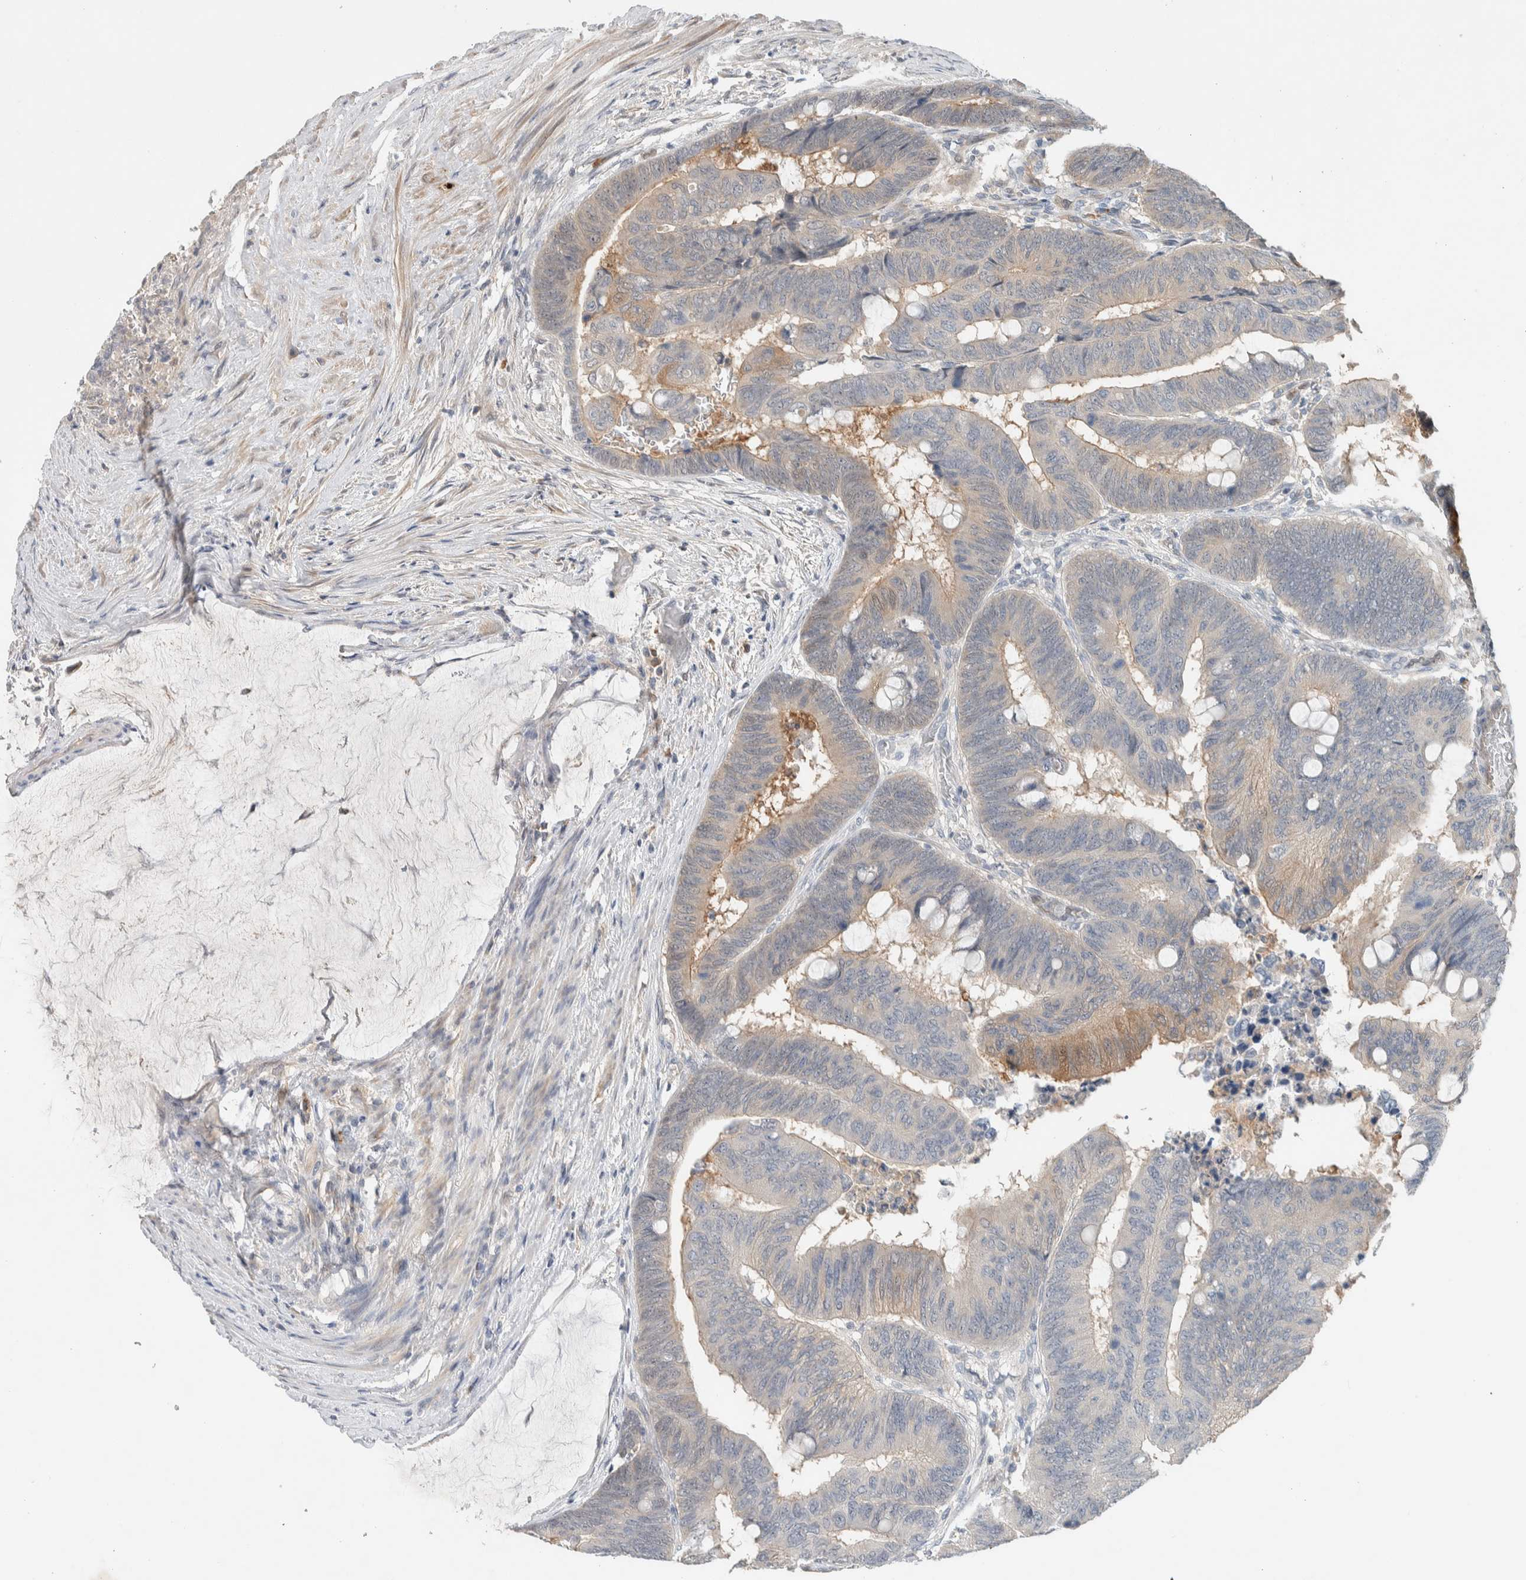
{"staining": {"intensity": "moderate", "quantity": "<25%", "location": "cytoplasmic/membranous"}, "tissue": "colorectal cancer", "cell_type": "Tumor cells", "image_type": "cancer", "snomed": [{"axis": "morphology", "description": "Normal tissue, NOS"}, {"axis": "morphology", "description": "Adenocarcinoma, NOS"}, {"axis": "topography", "description": "Rectum"}], "caption": "Immunohistochemical staining of human adenocarcinoma (colorectal) exhibits low levels of moderate cytoplasmic/membranous expression in approximately <25% of tumor cells.", "gene": "DEPTOR", "patient": {"sex": "male", "age": 92}}